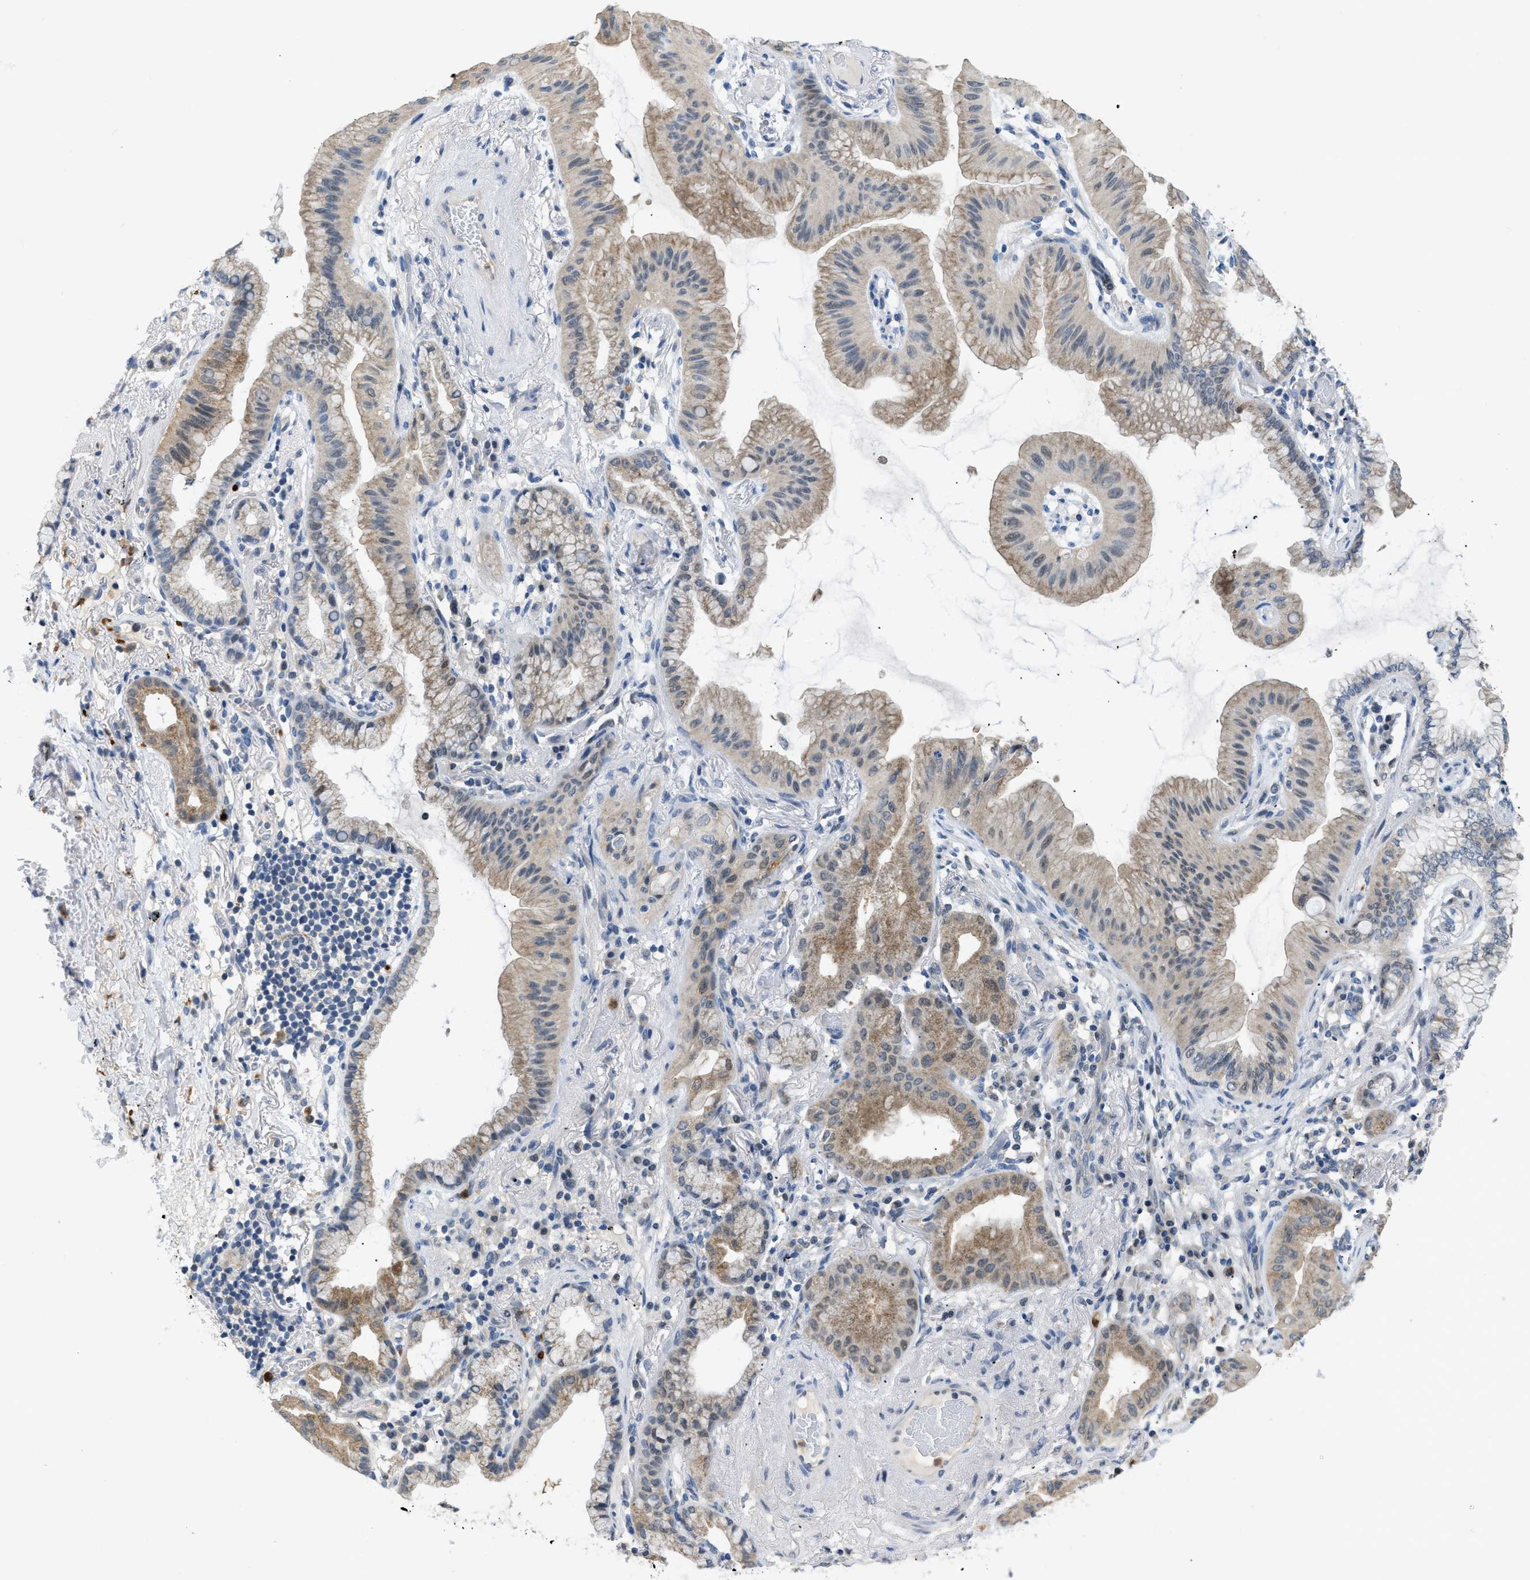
{"staining": {"intensity": "weak", "quantity": ">75%", "location": "cytoplasmic/membranous"}, "tissue": "lung cancer", "cell_type": "Tumor cells", "image_type": "cancer", "snomed": [{"axis": "morphology", "description": "Normal tissue, NOS"}, {"axis": "morphology", "description": "Adenocarcinoma, NOS"}, {"axis": "topography", "description": "Bronchus"}, {"axis": "topography", "description": "Lung"}], "caption": "This micrograph shows lung cancer stained with immunohistochemistry to label a protein in brown. The cytoplasmic/membranous of tumor cells show weak positivity for the protein. Nuclei are counter-stained blue.", "gene": "TOMM34", "patient": {"sex": "female", "age": 70}}